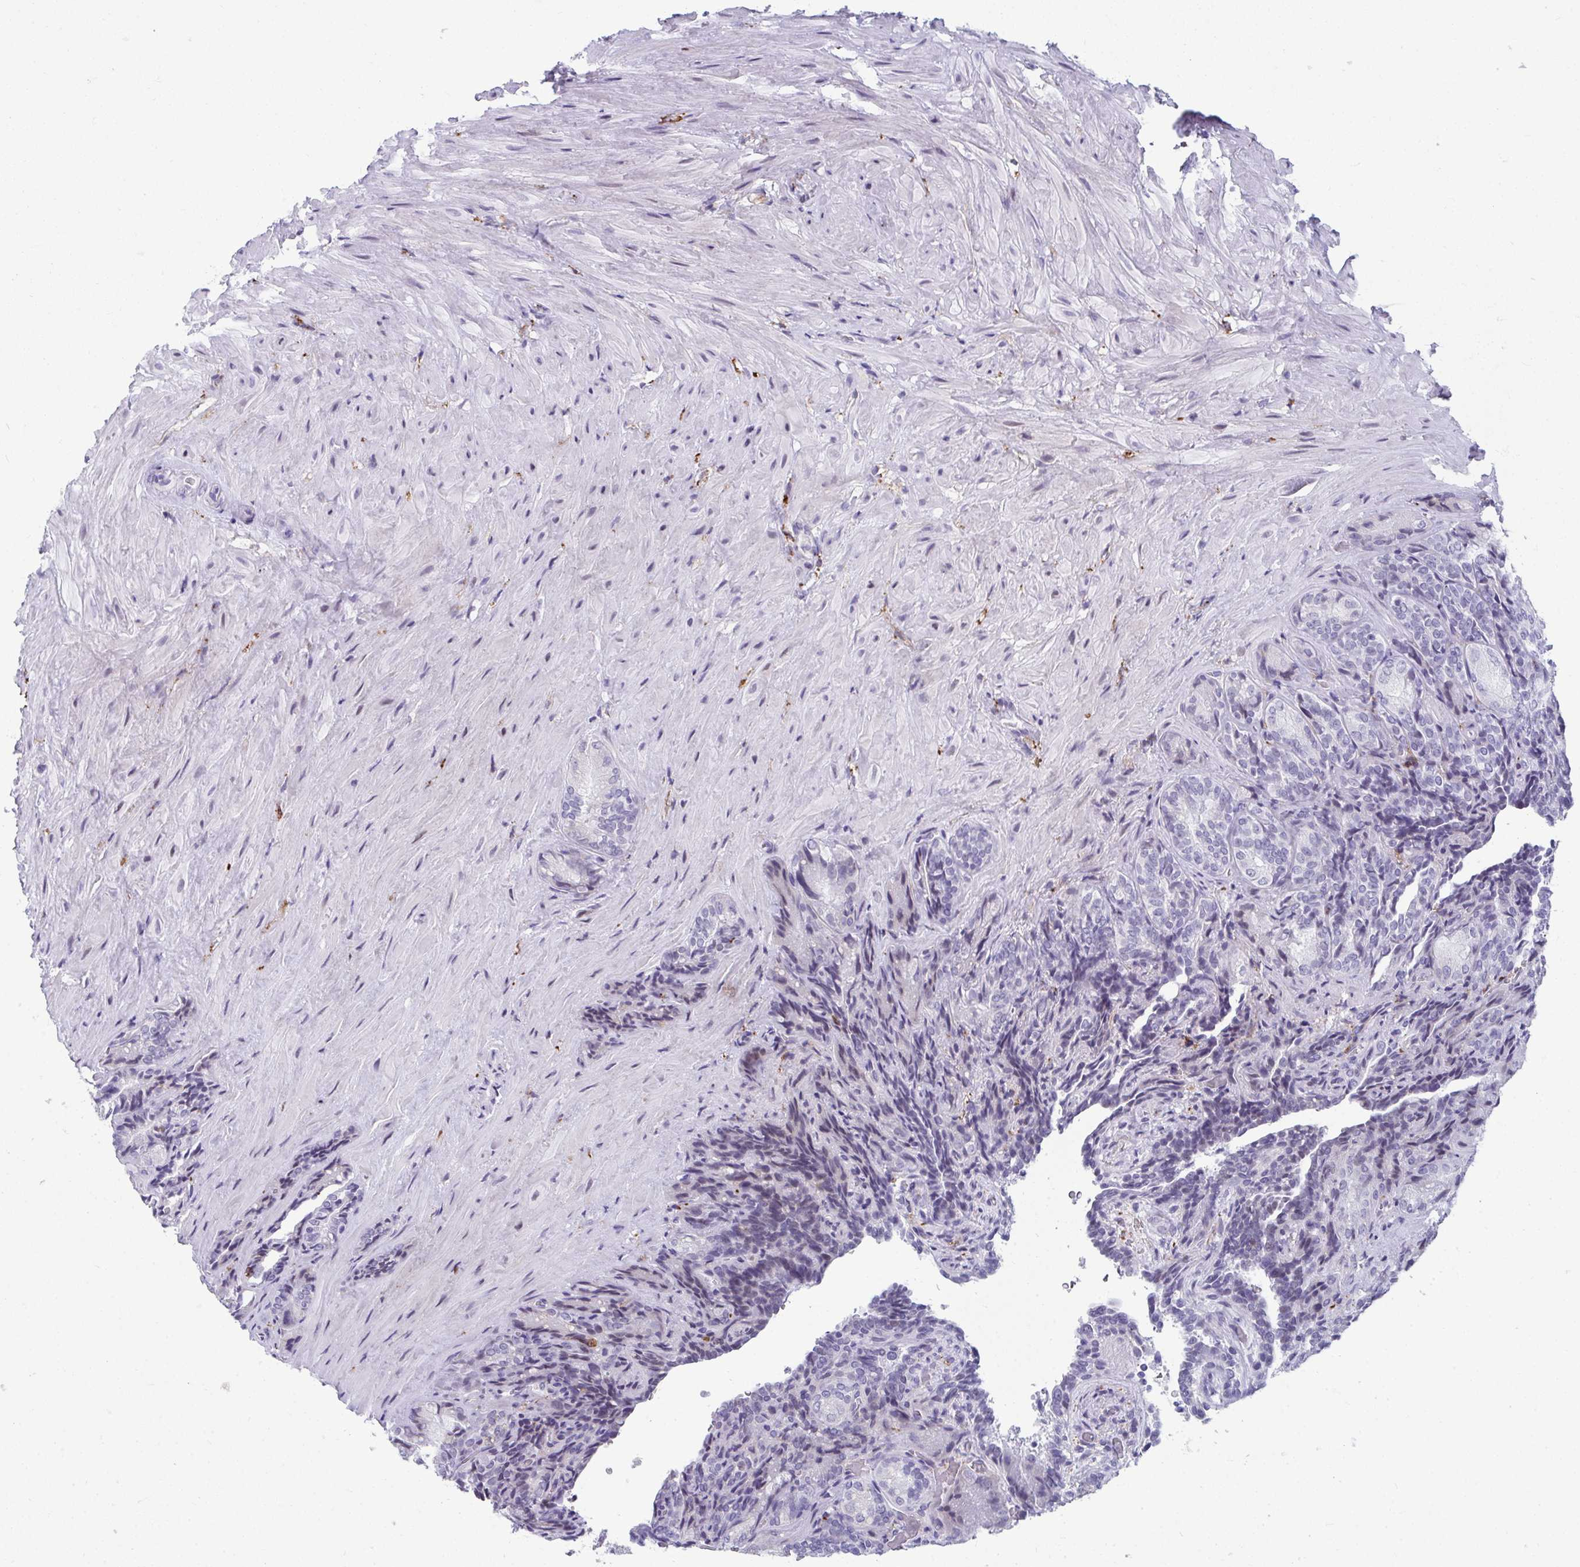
{"staining": {"intensity": "negative", "quantity": "none", "location": "none"}, "tissue": "seminal vesicle", "cell_type": "Glandular cells", "image_type": "normal", "snomed": [{"axis": "morphology", "description": "Normal tissue, NOS"}, {"axis": "topography", "description": "Seminal veicle"}], "caption": "This is an IHC histopathology image of unremarkable seminal vesicle. There is no expression in glandular cells.", "gene": "CD163", "patient": {"sex": "male", "age": 68}}